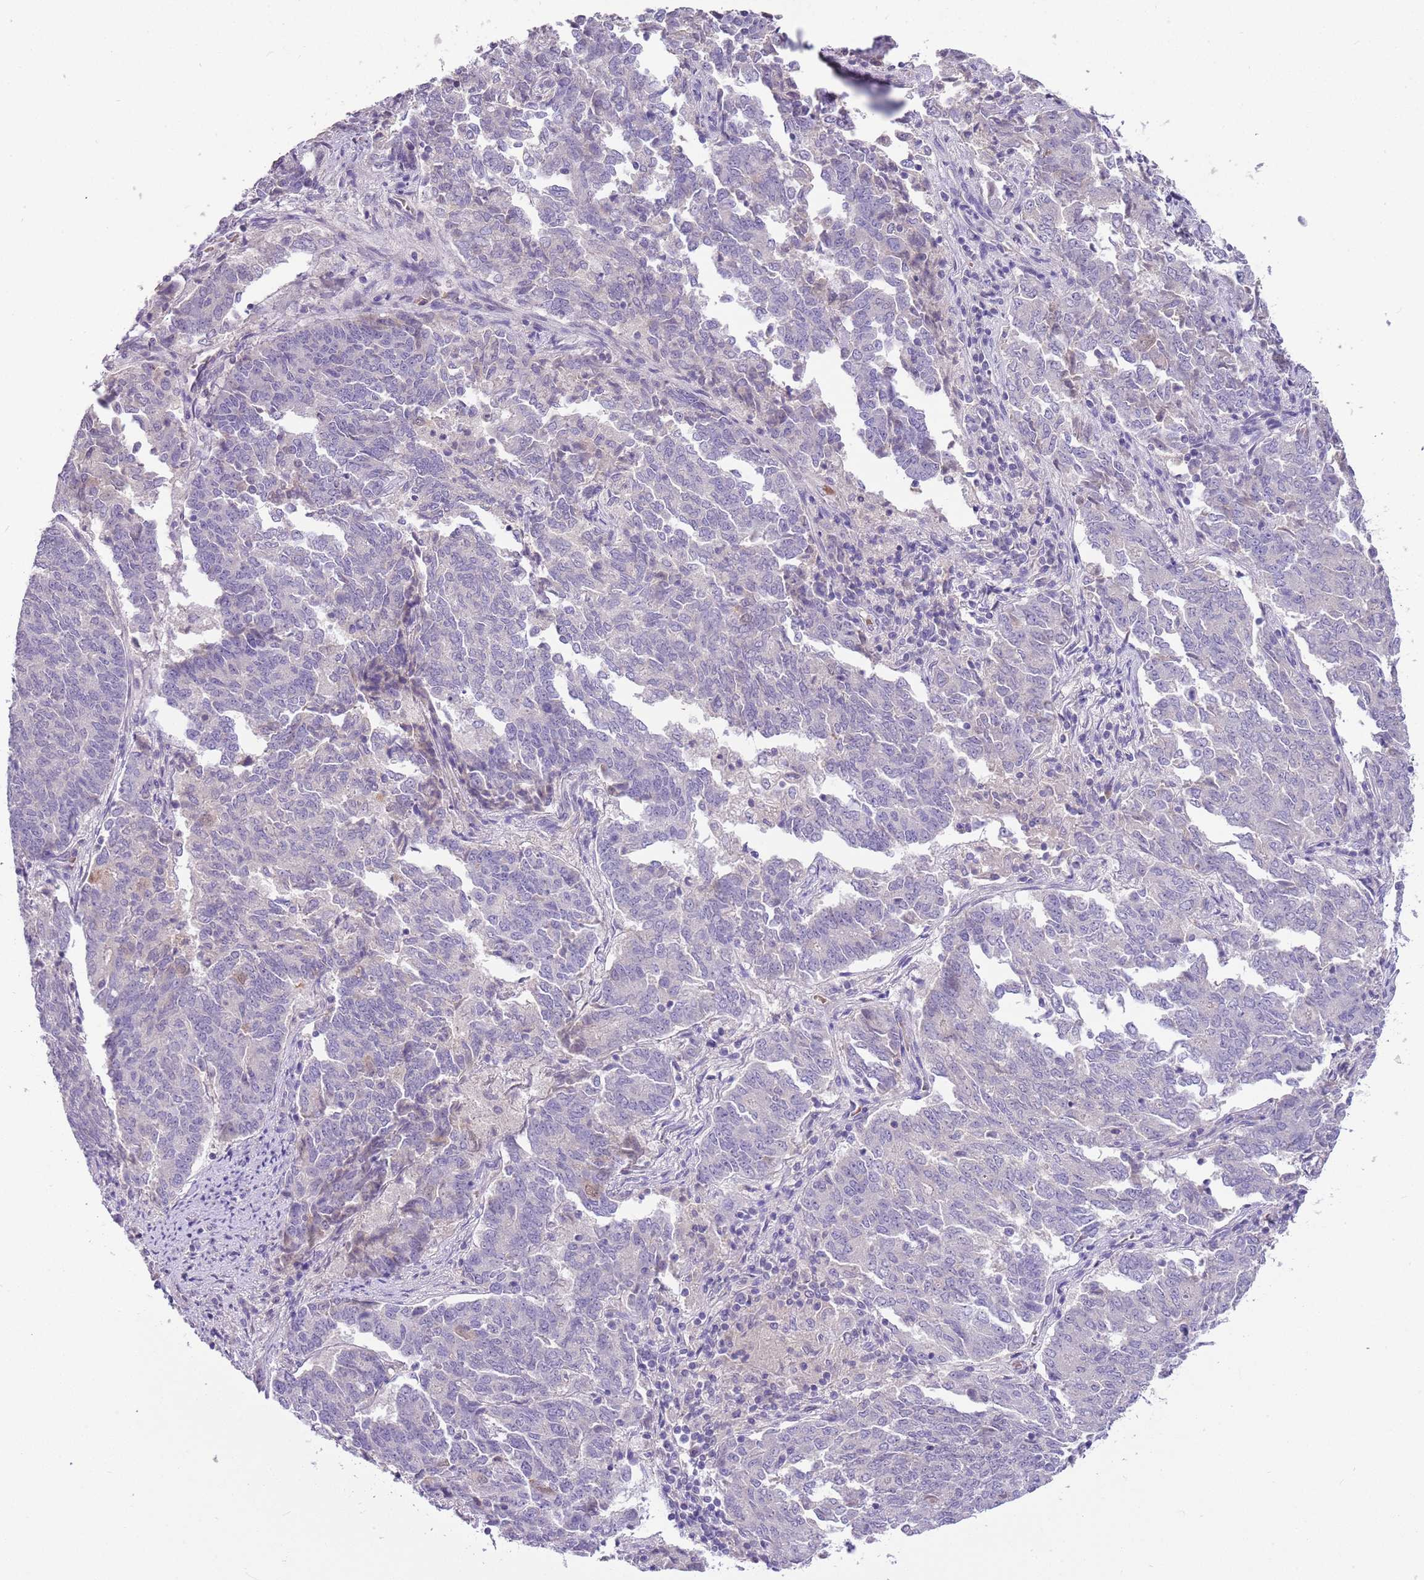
{"staining": {"intensity": "negative", "quantity": "none", "location": "none"}, "tissue": "endometrial cancer", "cell_type": "Tumor cells", "image_type": "cancer", "snomed": [{"axis": "morphology", "description": "Adenocarcinoma, NOS"}, {"axis": "topography", "description": "Endometrium"}], "caption": "Immunohistochemical staining of adenocarcinoma (endometrial) shows no significant positivity in tumor cells.", "gene": "CFAP73", "patient": {"sex": "female", "age": 80}}